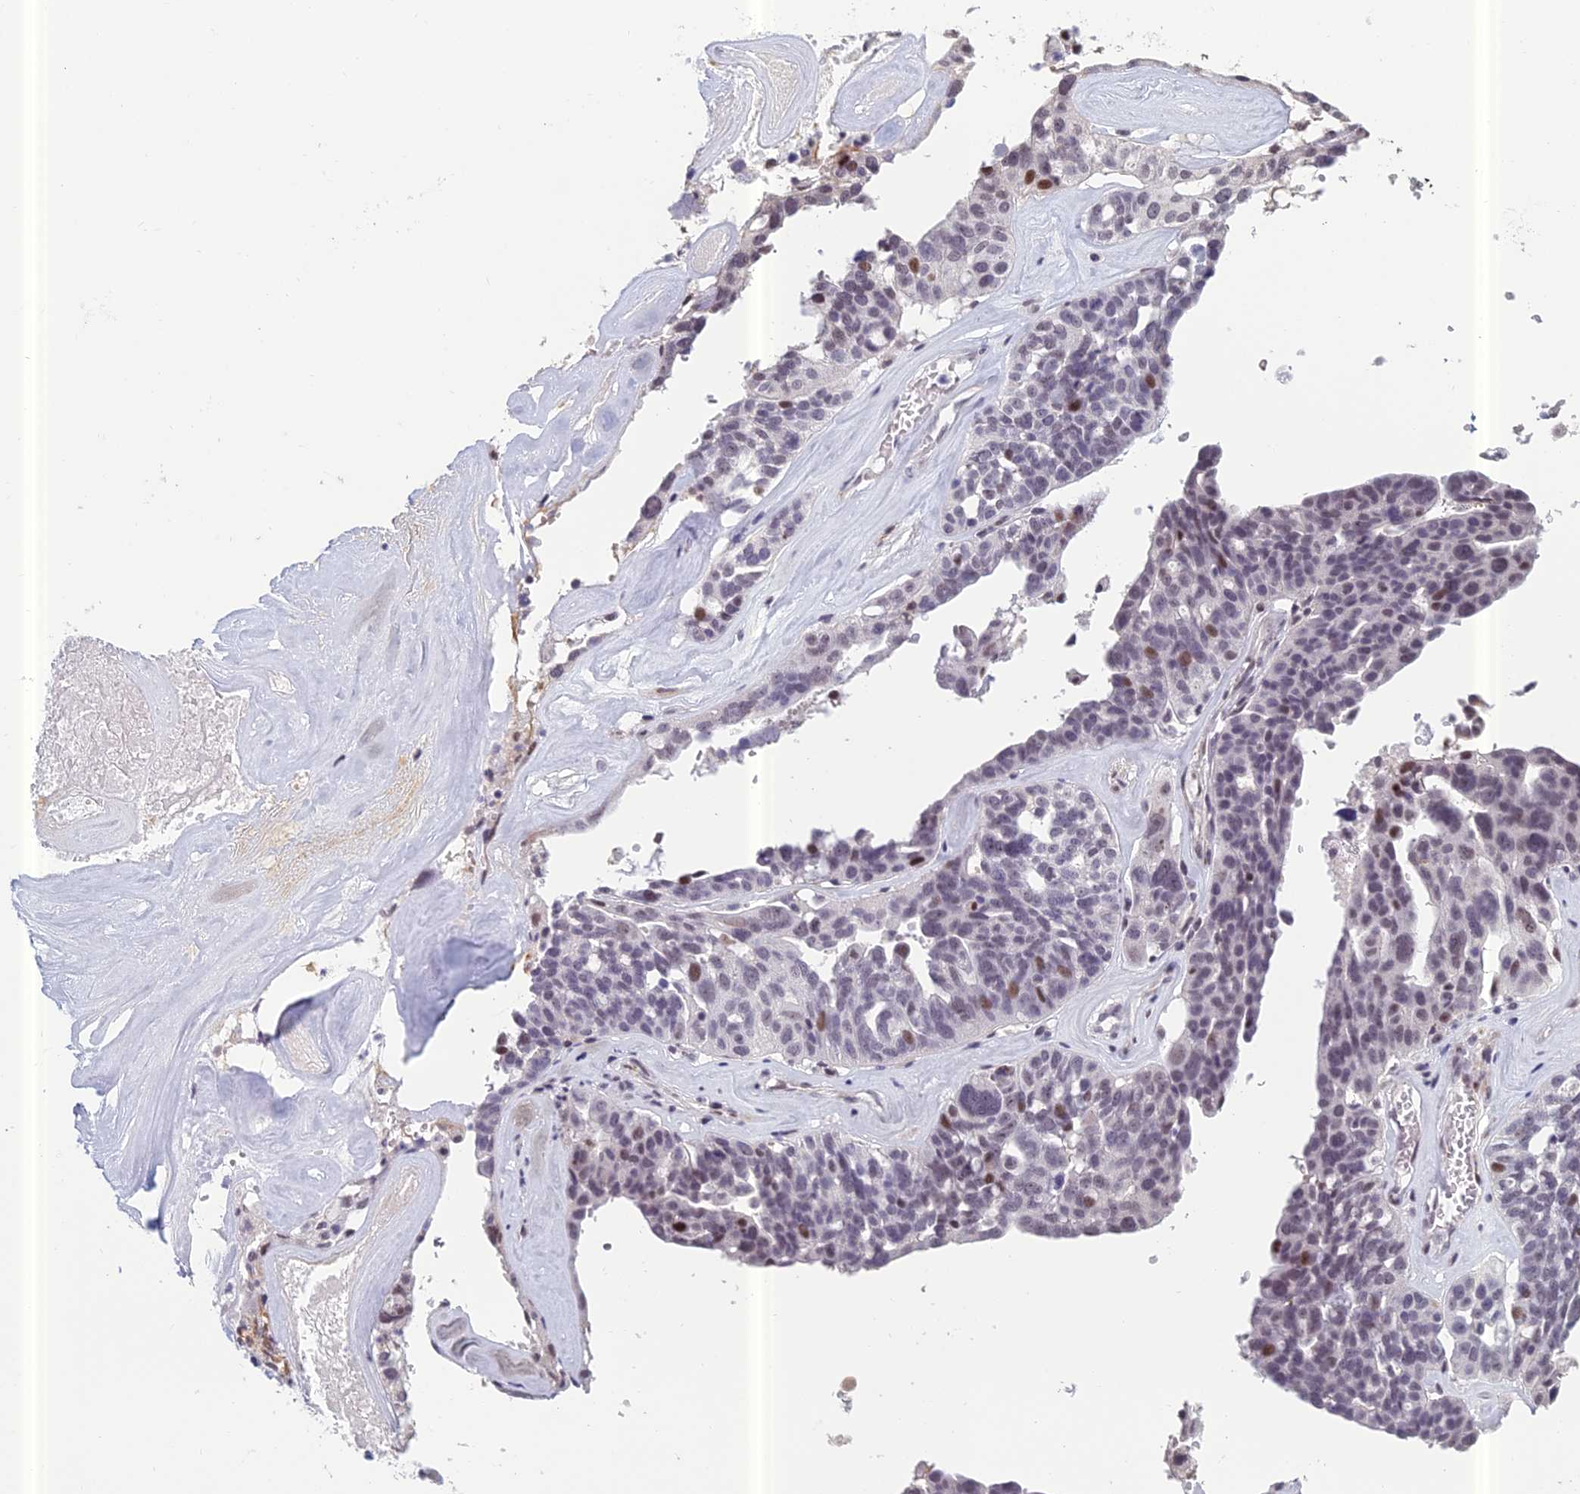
{"staining": {"intensity": "moderate", "quantity": "<25%", "location": "nuclear"}, "tissue": "ovarian cancer", "cell_type": "Tumor cells", "image_type": "cancer", "snomed": [{"axis": "morphology", "description": "Cystadenocarcinoma, serous, NOS"}, {"axis": "topography", "description": "Ovary"}], "caption": "A low amount of moderate nuclear positivity is identified in approximately <25% of tumor cells in ovarian serous cystadenocarcinoma tissue.", "gene": "RGS17", "patient": {"sex": "female", "age": 59}}